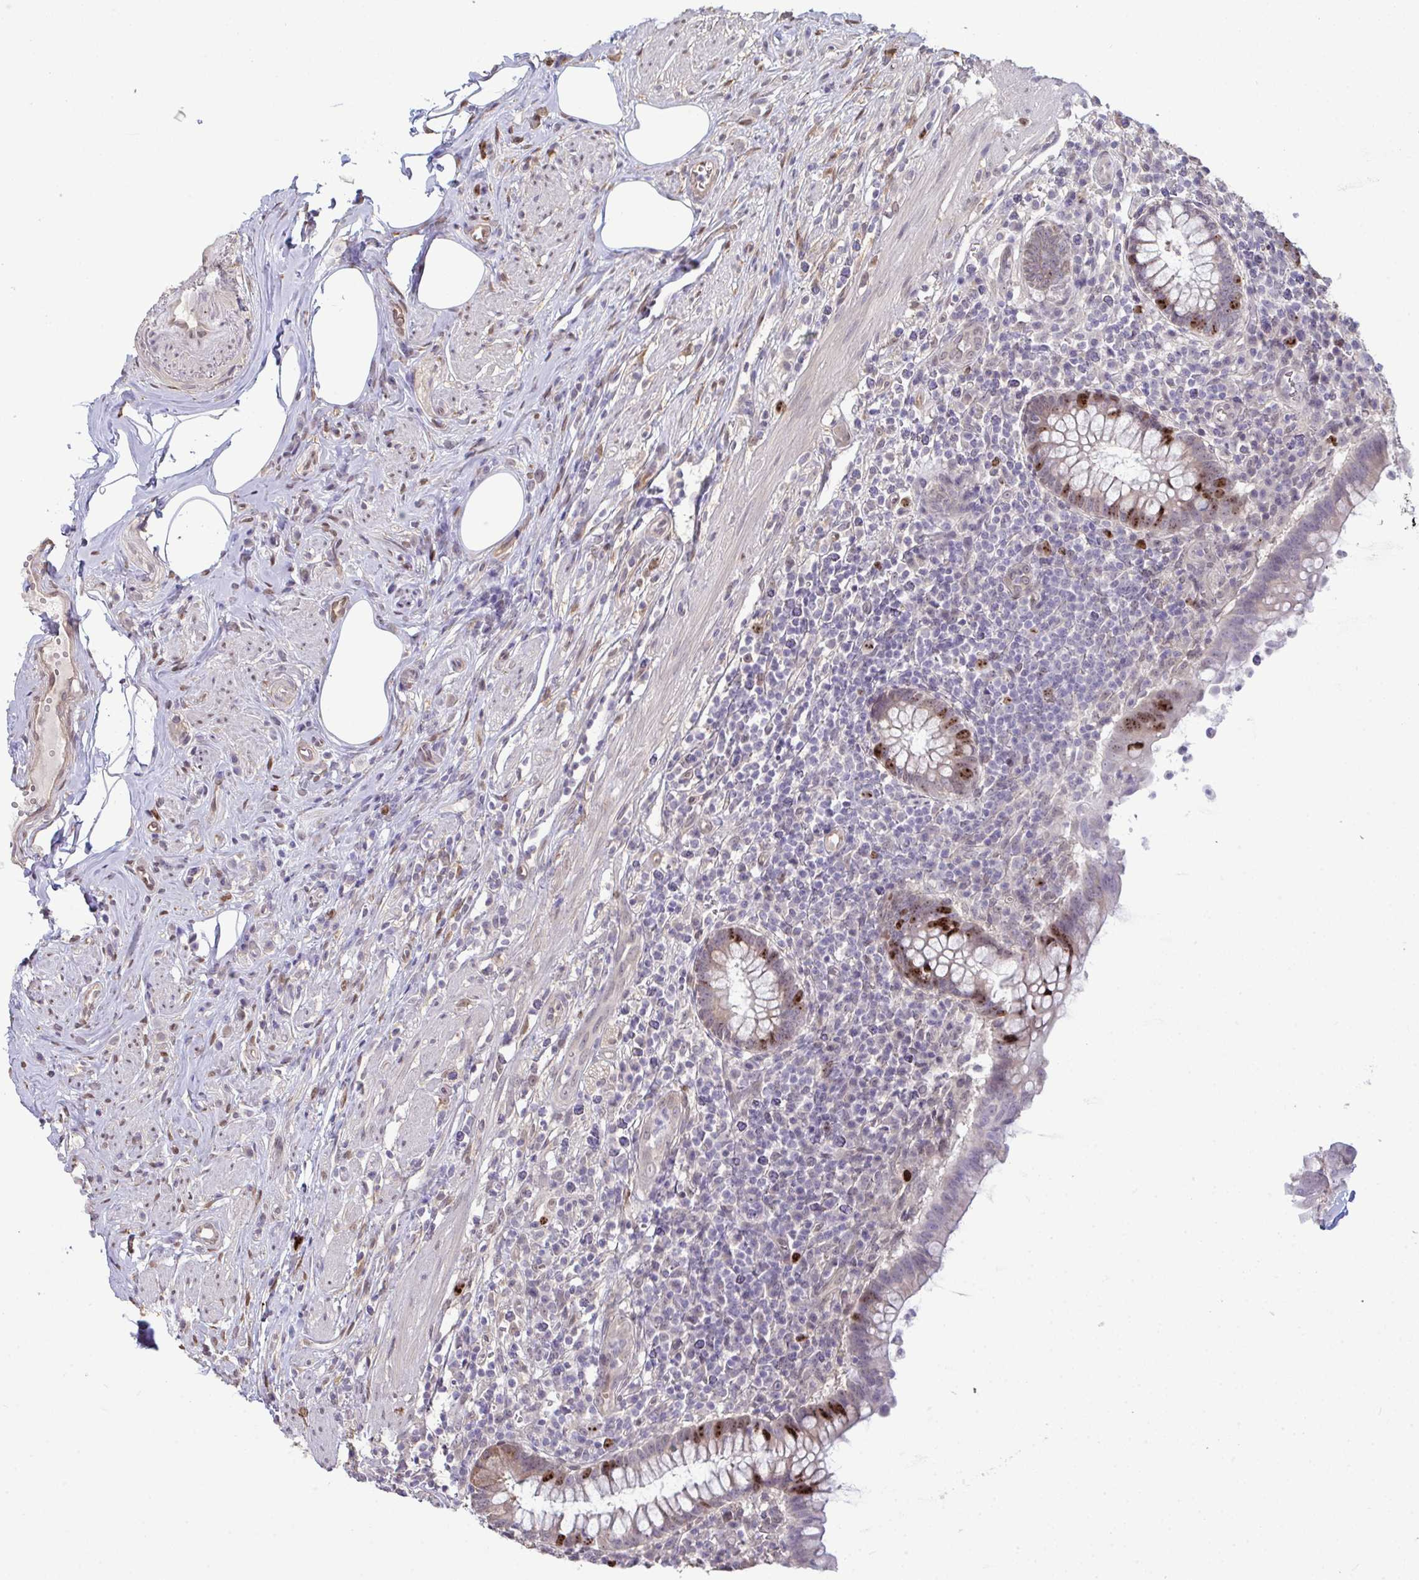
{"staining": {"intensity": "moderate", "quantity": "<25%", "location": "nuclear"}, "tissue": "appendix", "cell_type": "Glandular cells", "image_type": "normal", "snomed": [{"axis": "morphology", "description": "Normal tissue, NOS"}, {"axis": "topography", "description": "Appendix"}], "caption": "Unremarkable appendix displays moderate nuclear expression in approximately <25% of glandular cells, visualized by immunohistochemistry. The protein is shown in brown color, while the nuclei are stained blue.", "gene": "SETD7", "patient": {"sex": "female", "age": 56}}